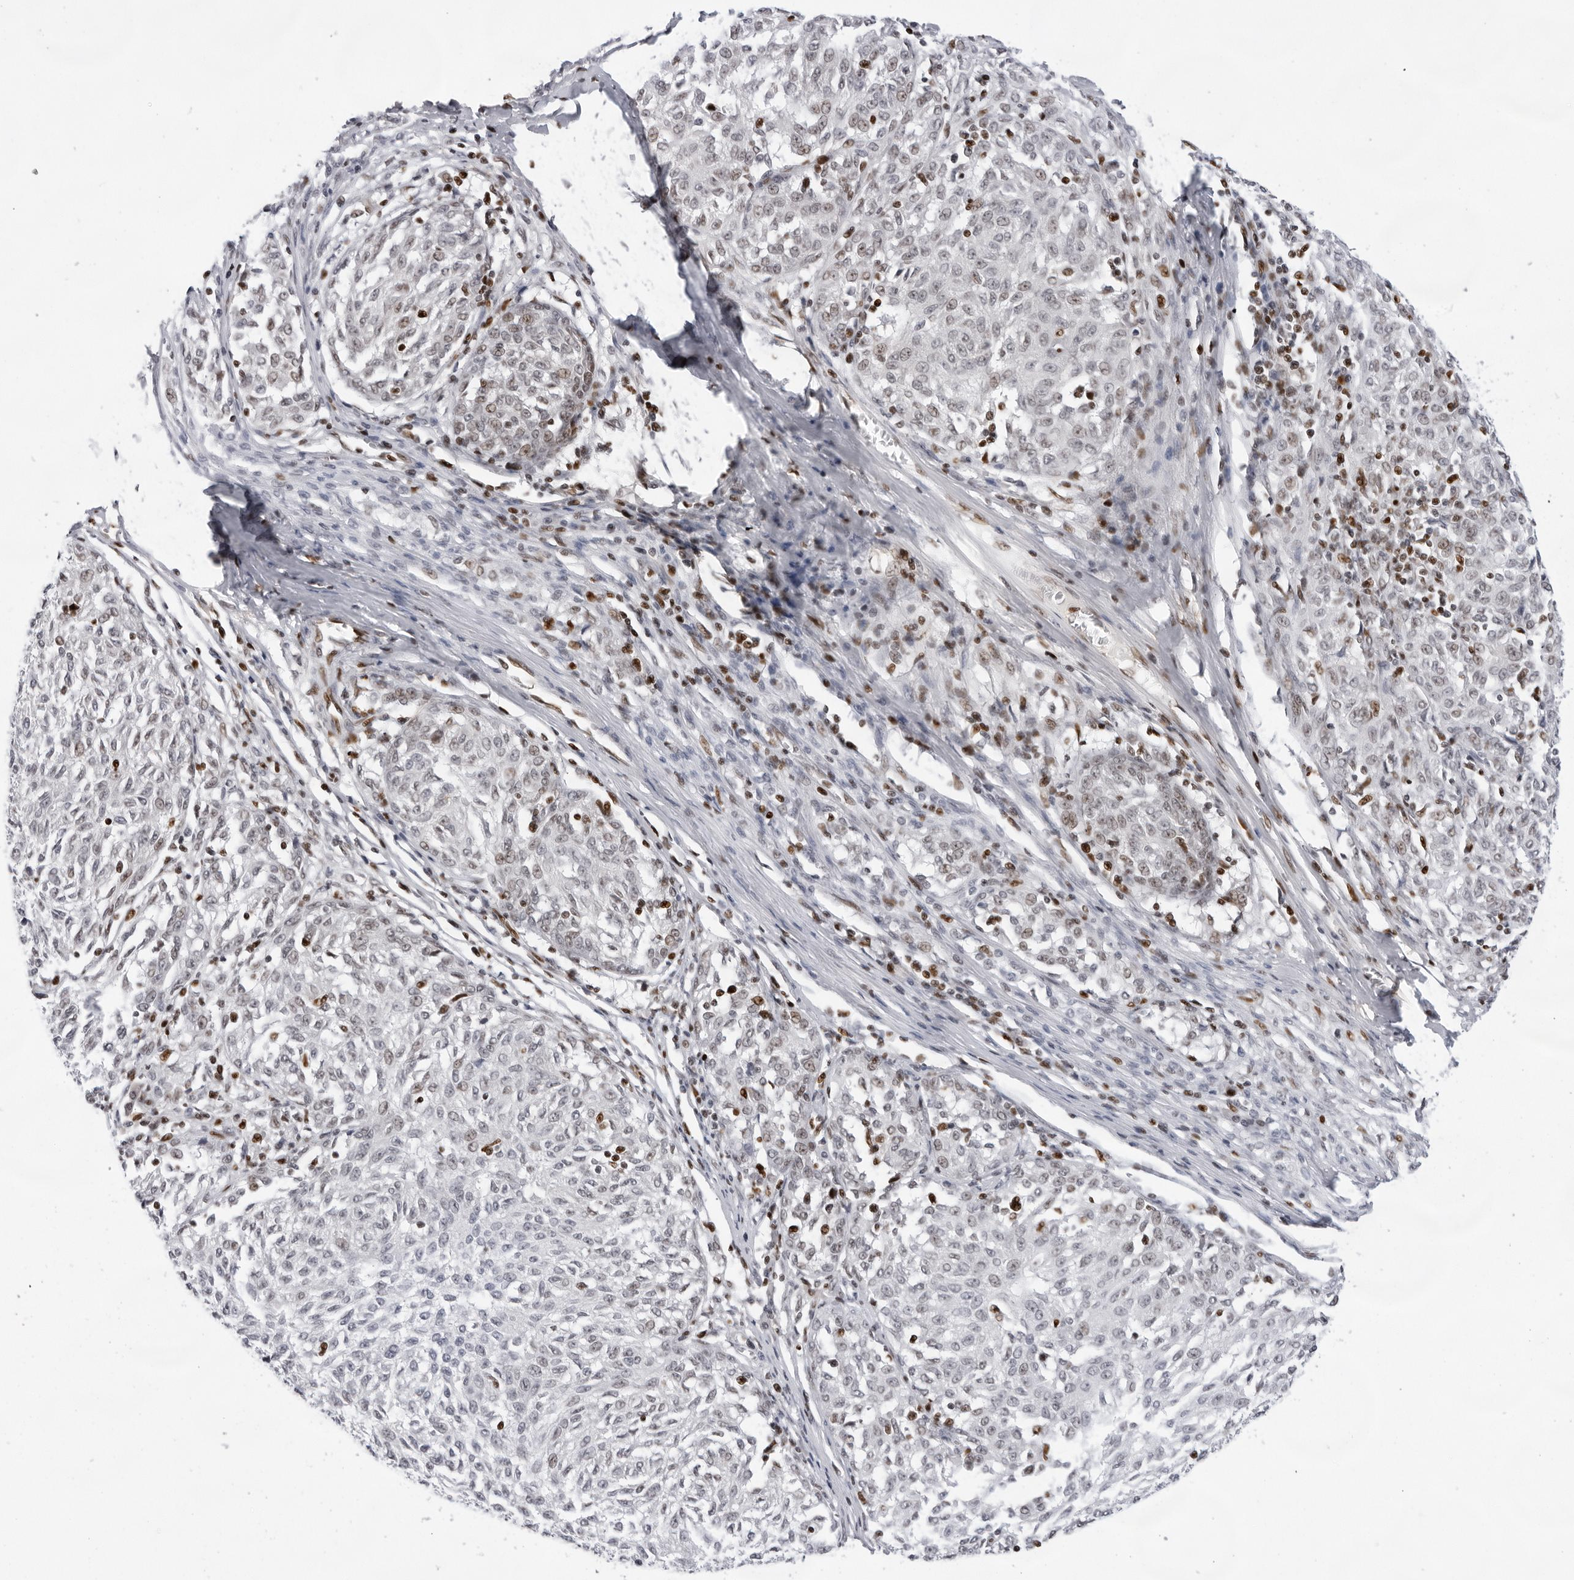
{"staining": {"intensity": "negative", "quantity": "none", "location": "none"}, "tissue": "melanoma", "cell_type": "Tumor cells", "image_type": "cancer", "snomed": [{"axis": "morphology", "description": "Malignant melanoma, NOS"}, {"axis": "topography", "description": "Skin"}], "caption": "This is a histopathology image of immunohistochemistry (IHC) staining of melanoma, which shows no positivity in tumor cells. (DAB (3,3'-diaminobenzidine) IHC visualized using brightfield microscopy, high magnification).", "gene": "OGG1", "patient": {"sex": "female", "age": 72}}